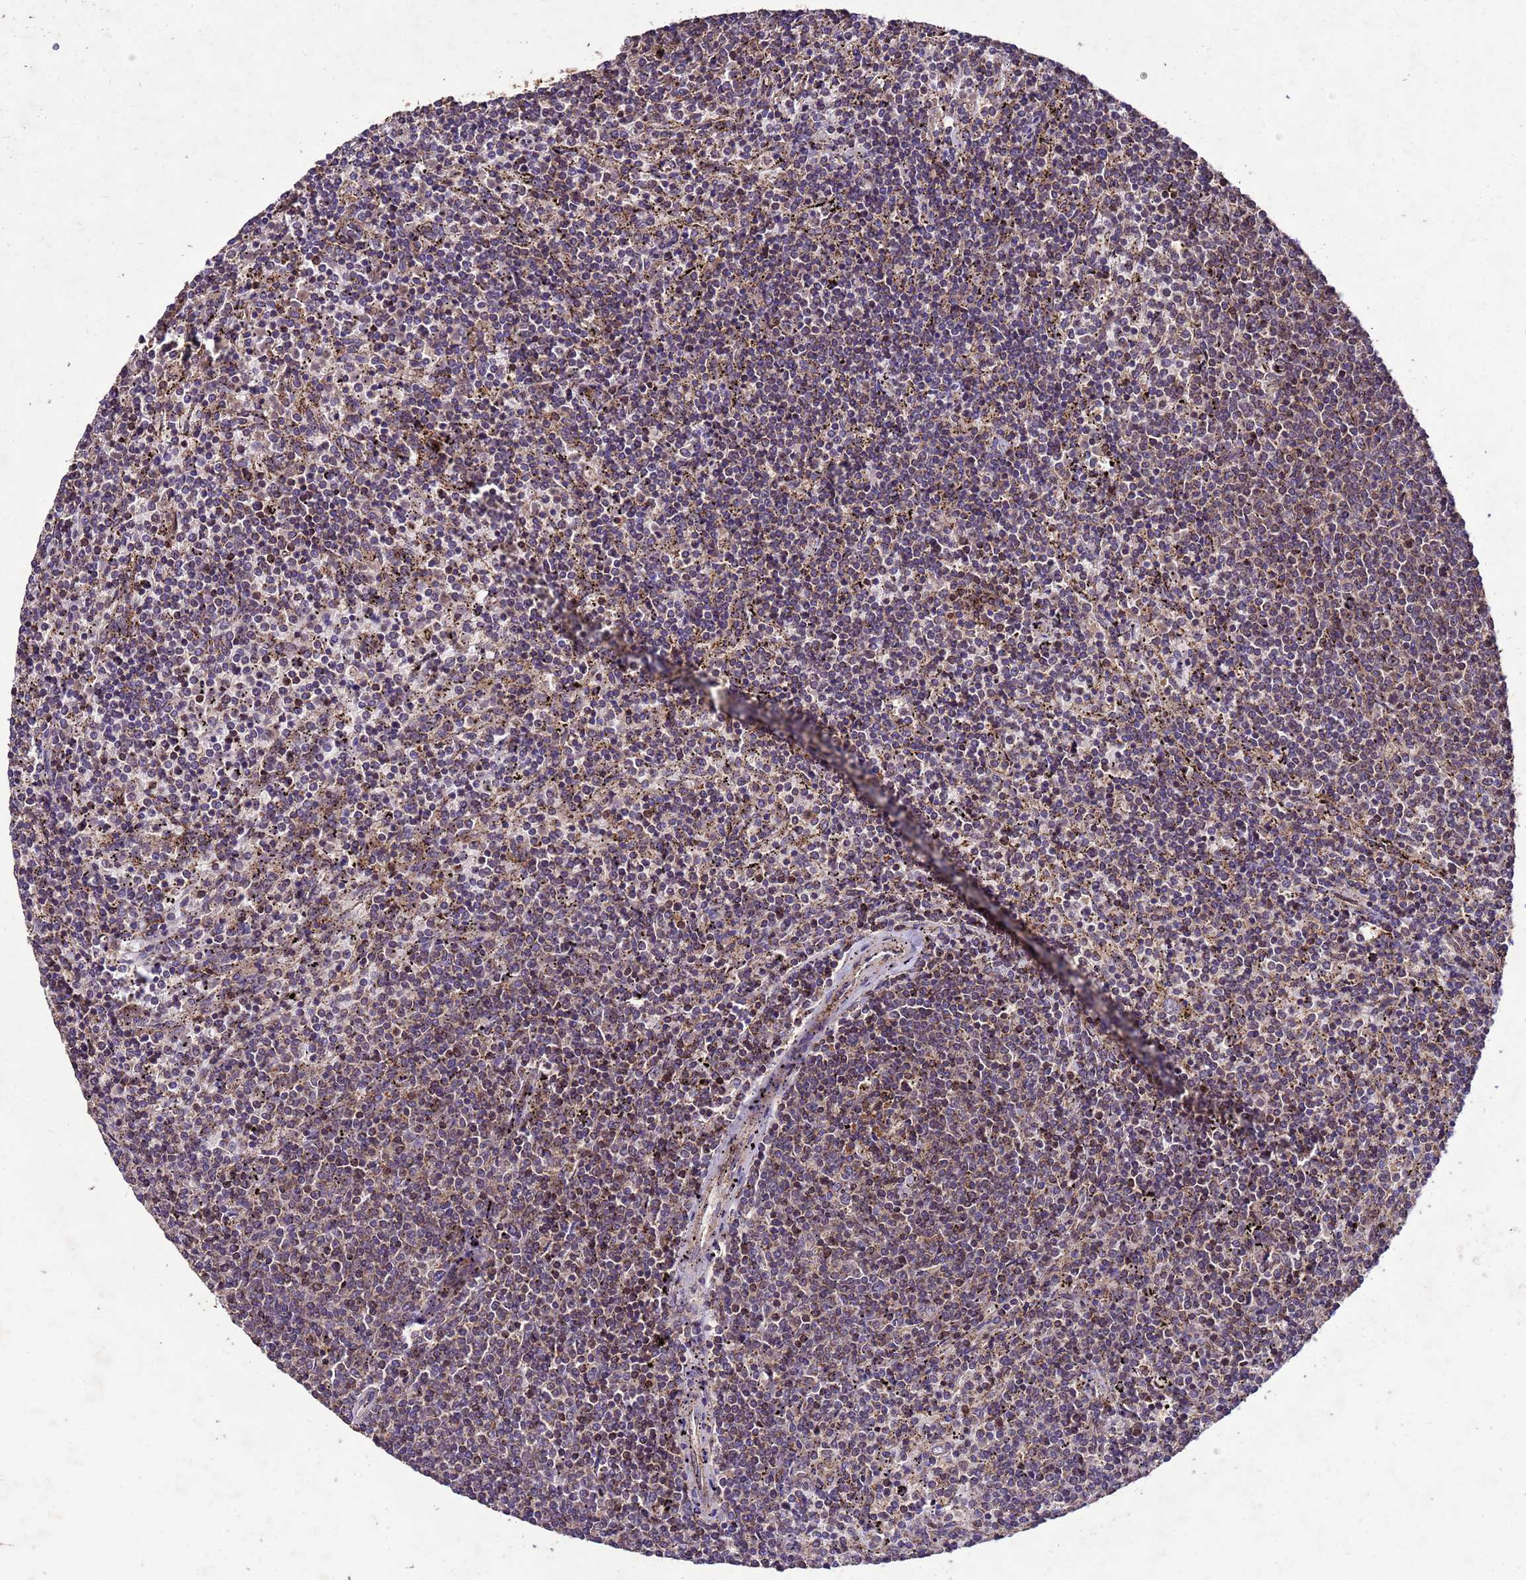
{"staining": {"intensity": "weak", "quantity": "25%-75%", "location": "cytoplasmic/membranous"}, "tissue": "lymphoma", "cell_type": "Tumor cells", "image_type": "cancer", "snomed": [{"axis": "morphology", "description": "Malignant lymphoma, non-Hodgkin's type, Low grade"}, {"axis": "topography", "description": "Spleen"}], "caption": "Immunohistochemical staining of human lymphoma exhibits low levels of weak cytoplasmic/membranous protein positivity in approximately 25%-75% of tumor cells.", "gene": "TOR4A", "patient": {"sex": "female", "age": 50}}